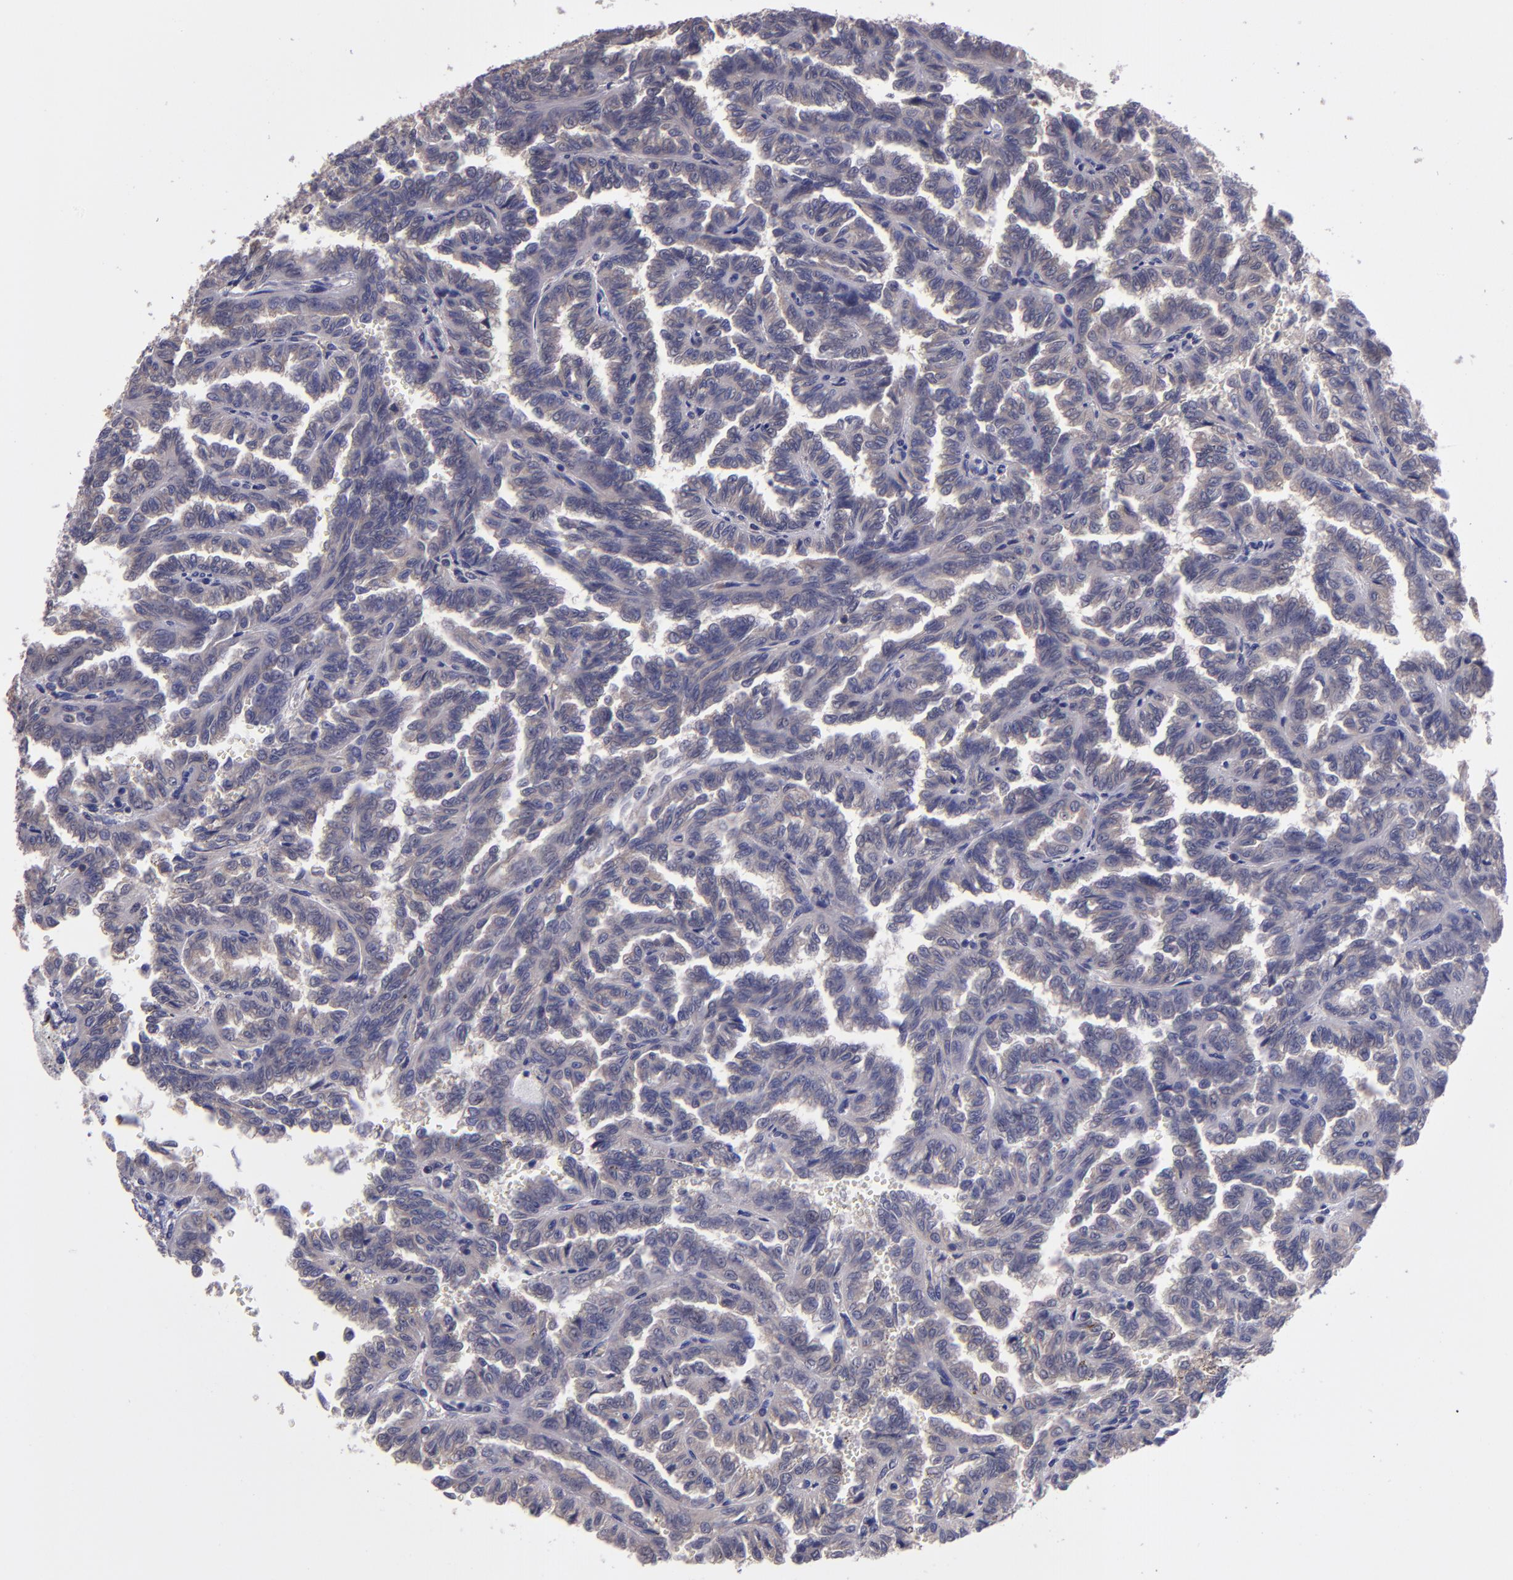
{"staining": {"intensity": "weak", "quantity": ">75%", "location": "cytoplasmic/membranous"}, "tissue": "renal cancer", "cell_type": "Tumor cells", "image_type": "cancer", "snomed": [{"axis": "morphology", "description": "Inflammation, NOS"}, {"axis": "morphology", "description": "Adenocarcinoma, NOS"}, {"axis": "topography", "description": "Kidney"}], "caption": "The micrograph reveals immunohistochemical staining of adenocarcinoma (renal). There is weak cytoplasmic/membranous expression is seen in approximately >75% of tumor cells. (Brightfield microscopy of DAB IHC at high magnification).", "gene": "CARS1", "patient": {"sex": "male", "age": 68}}